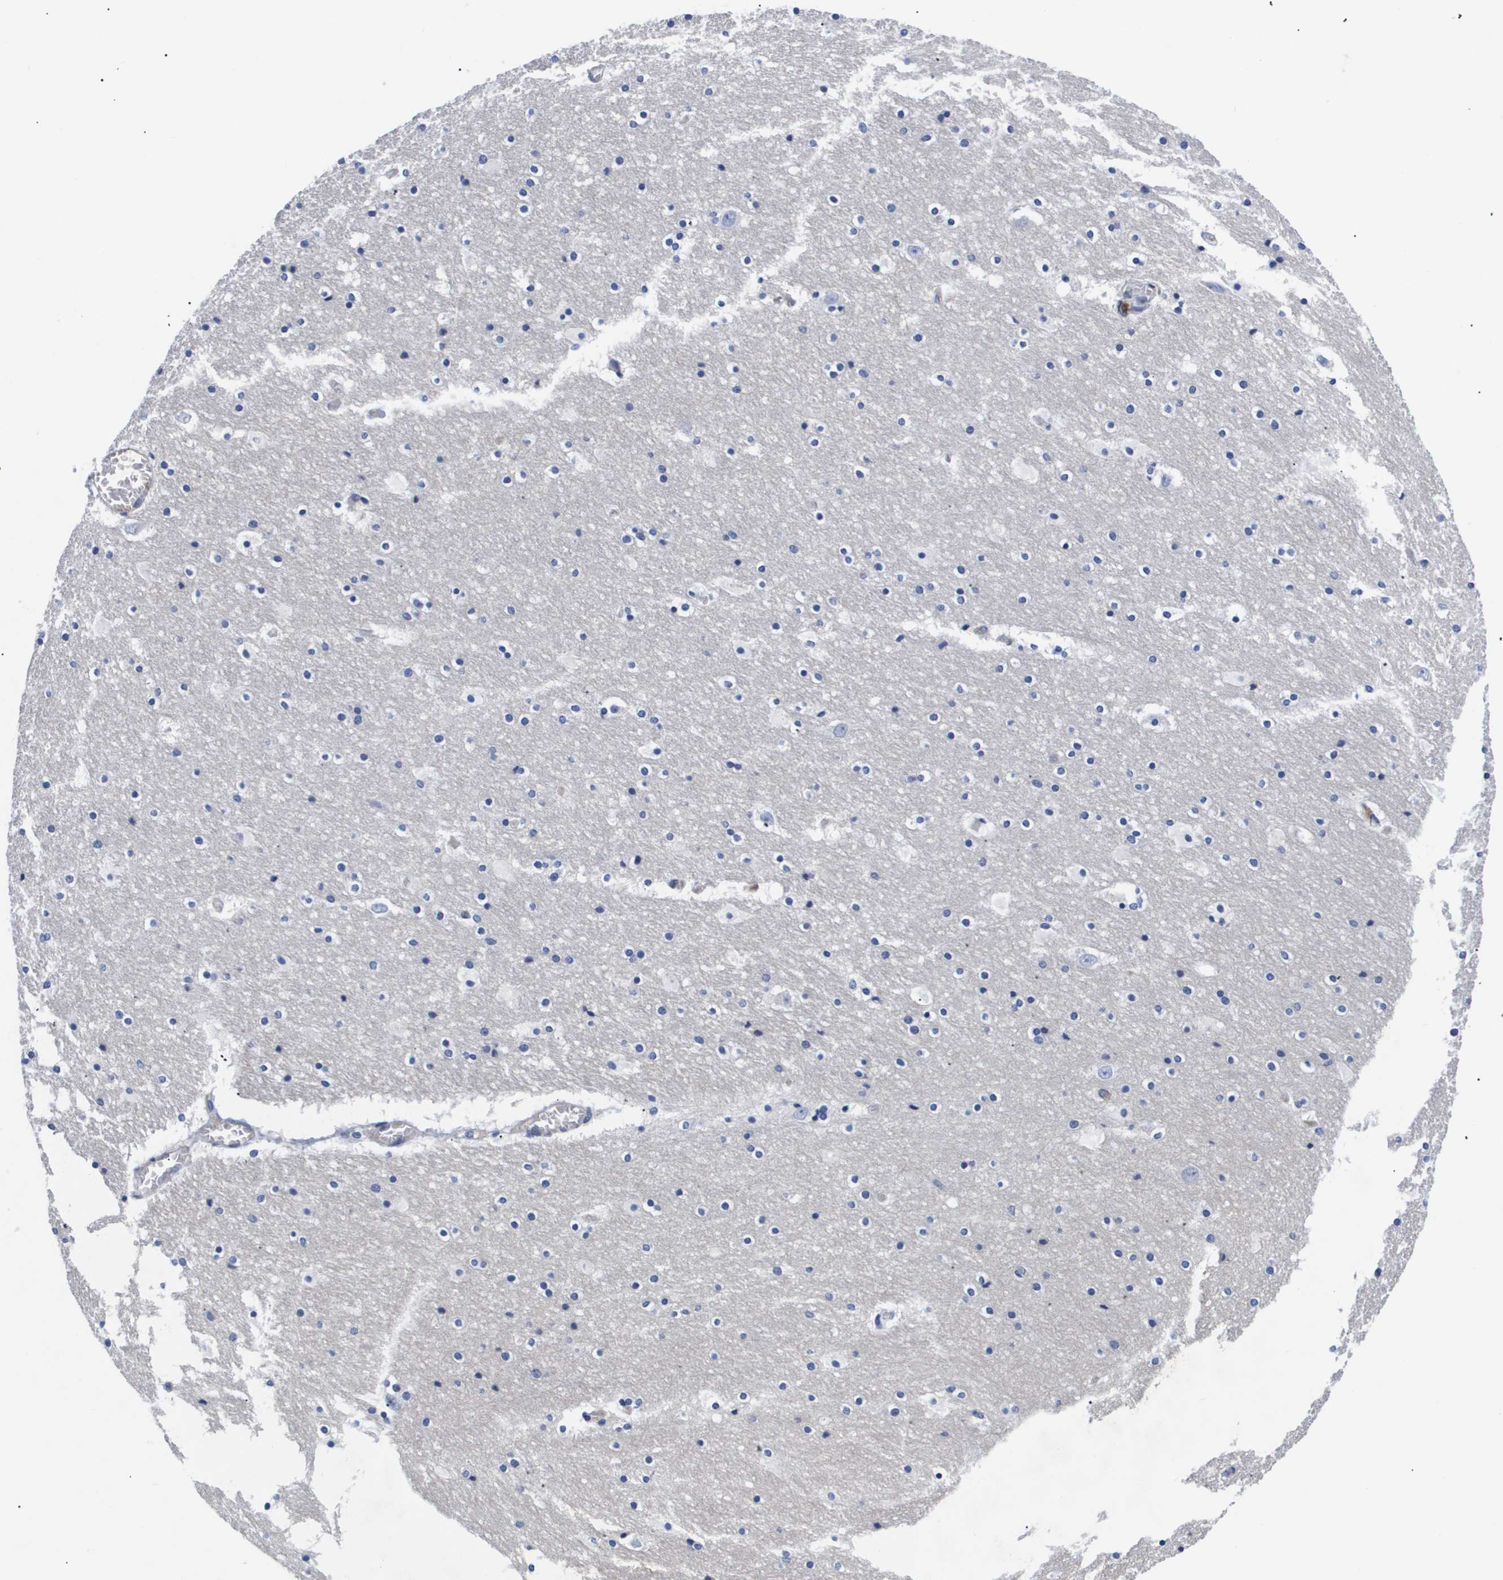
{"staining": {"intensity": "negative", "quantity": "none", "location": "none"}, "tissue": "hippocampus", "cell_type": "Glial cells", "image_type": "normal", "snomed": [{"axis": "morphology", "description": "Normal tissue, NOS"}, {"axis": "topography", "description": "Hippocampus"}], "caption": "This image is of unremarkable hippocampus stained with immunohistochemistry (IHC) to label a protein in brown with the nuclei are counter-stained blue. There is no positivity in glial cells. (DAB IHC visualized using brightfield microscopy, high magnification).", "gene": "SHD", "patient": {"sex": "male", "age": 45}}